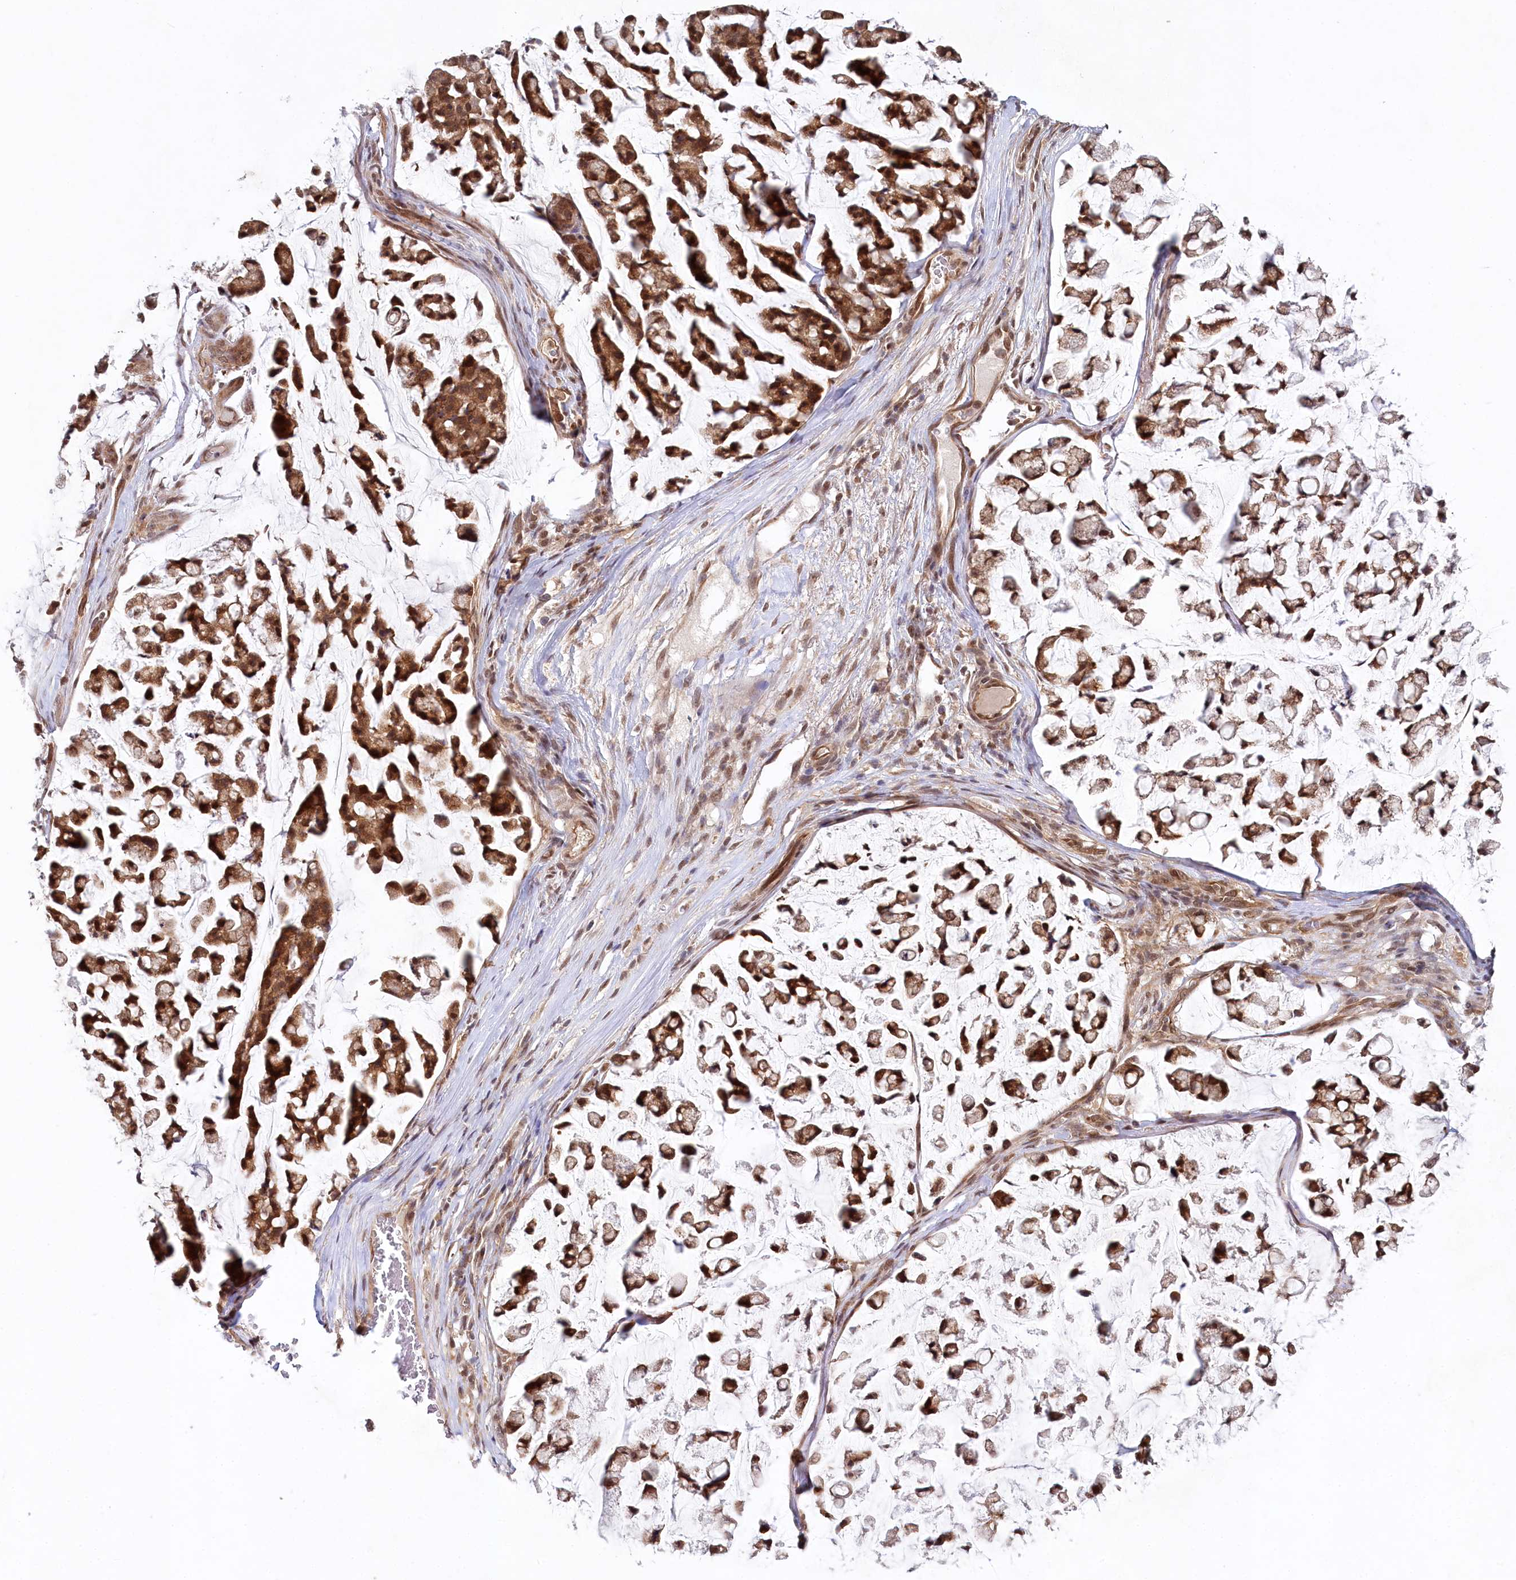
{"staining": {"intensity": "strong", "quantity": ">75%", "location": "cytoplasmic/membranous,nuclear"}, "tissue": "stomach cancer", "cell_type": "Tumor cells", "image_type": "cancer", "snomed": [{"axis": "morphology", "description": "Adenocarcinoma, NOS"}, {"axis": "topography", "description": "Stomach, lower"}], "caption": "This is a photomicrograph of immunohistochemistry staining of stomach cancer, which shows strong expression in the cytoplasmic/membranous and nuclear of tumor cells.", "gene": "CCDC65", "patient": {"sex": "male", "age": 67}}